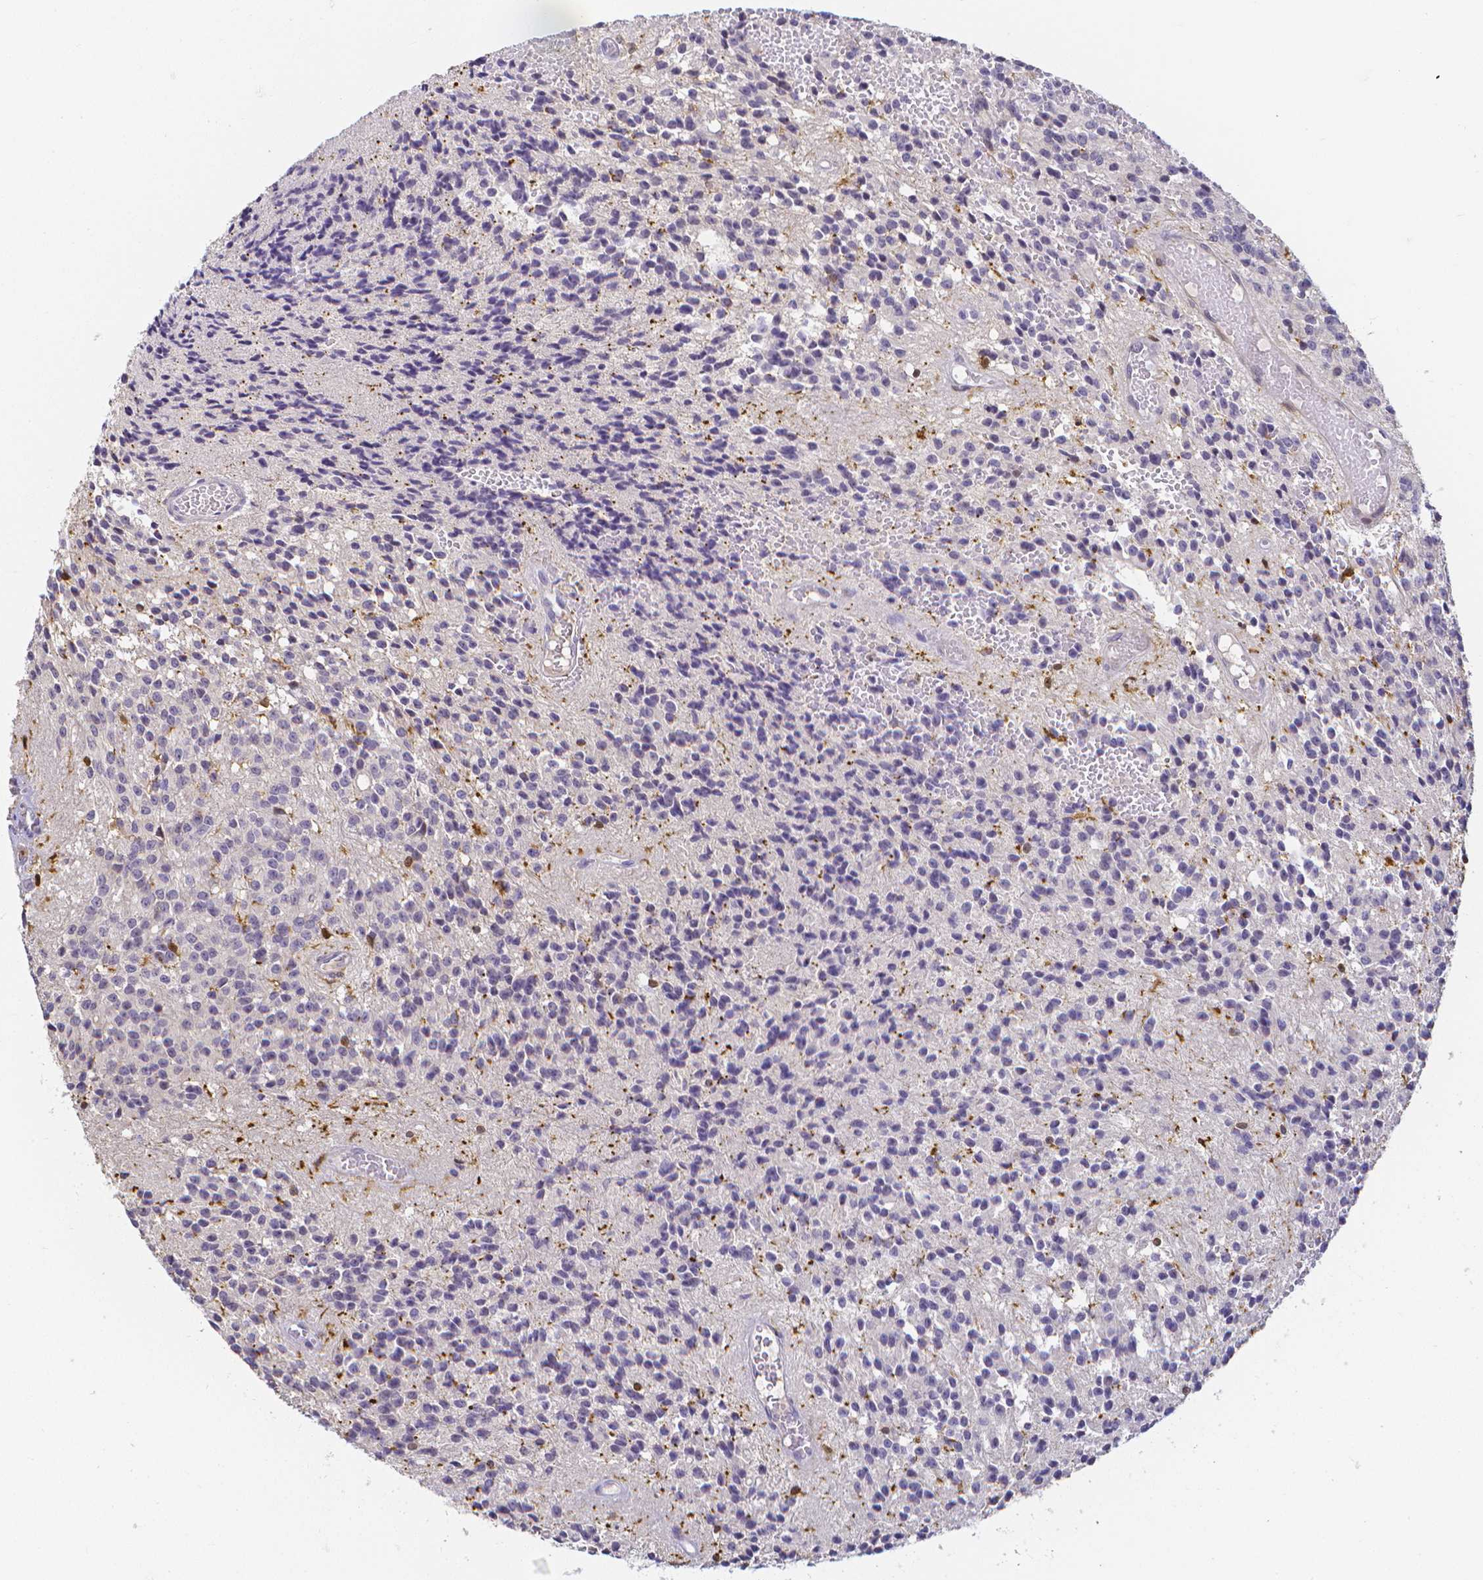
{"staining": {"intensity": "negative", "quantity": "none", "location": "none"}, "tissue": "glioma", "cell_type": "Tumor cells", "image_type": "cancer", "snomed": [{"axis": "morphology", "description": "Glioma, malignant, Low grade"}, {"axis": "topography", "description": "Brain"}], "caption": "Tumor cells are negative for protein expression in human malignant glioma (low-grade). Brightfield microscopy of immunohistochemistry stained with DAB (3,3'-diaminobenzidine) (brown) and hematoxylin (blue), captured at high magnification.", "gene": "COTL1", "patient": {"sex": "male", "age": 31}}